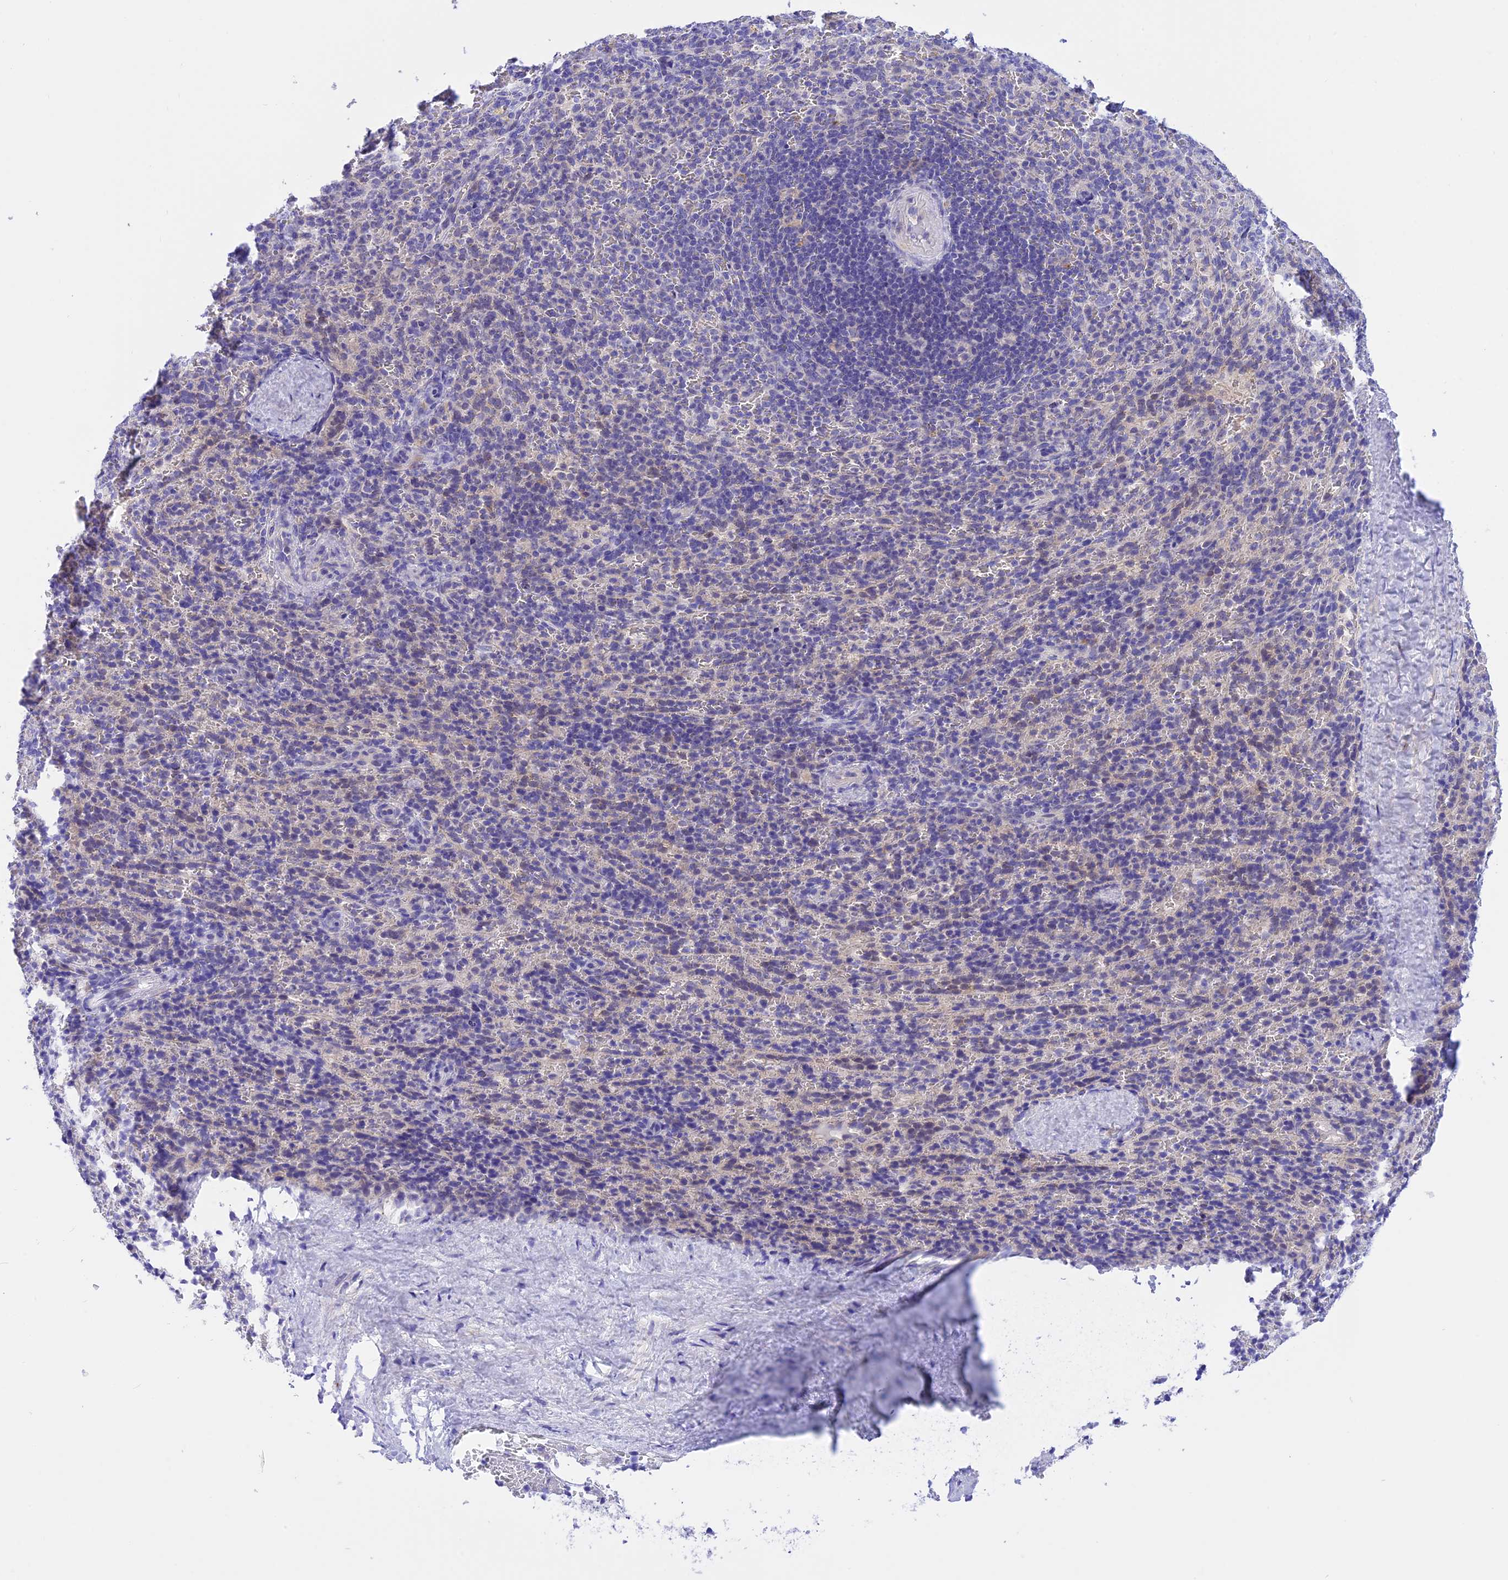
{"staining": {"intensity": "negative", "quantity": "none", "location": "none"}, "tissue": "spleen", "cell_type": "Cells in red pulp", "image_type": "normal", "snomed": [{"axis": "morphology", "description": "Normal tissue, NOS"}, {"axis": "topography", "description": "Spleen"}], "caption": "Immunohistochemical staining of unremarkable spleen reveals no significant expression in cells in red pulp. (Brightfield microscopy of DAB (3,3'-diaminobenzidine) immunohistochemistry (IHC) at high magnification).", "gene": "COL6A5", "patient": {"sex": "female", "age": 21}}